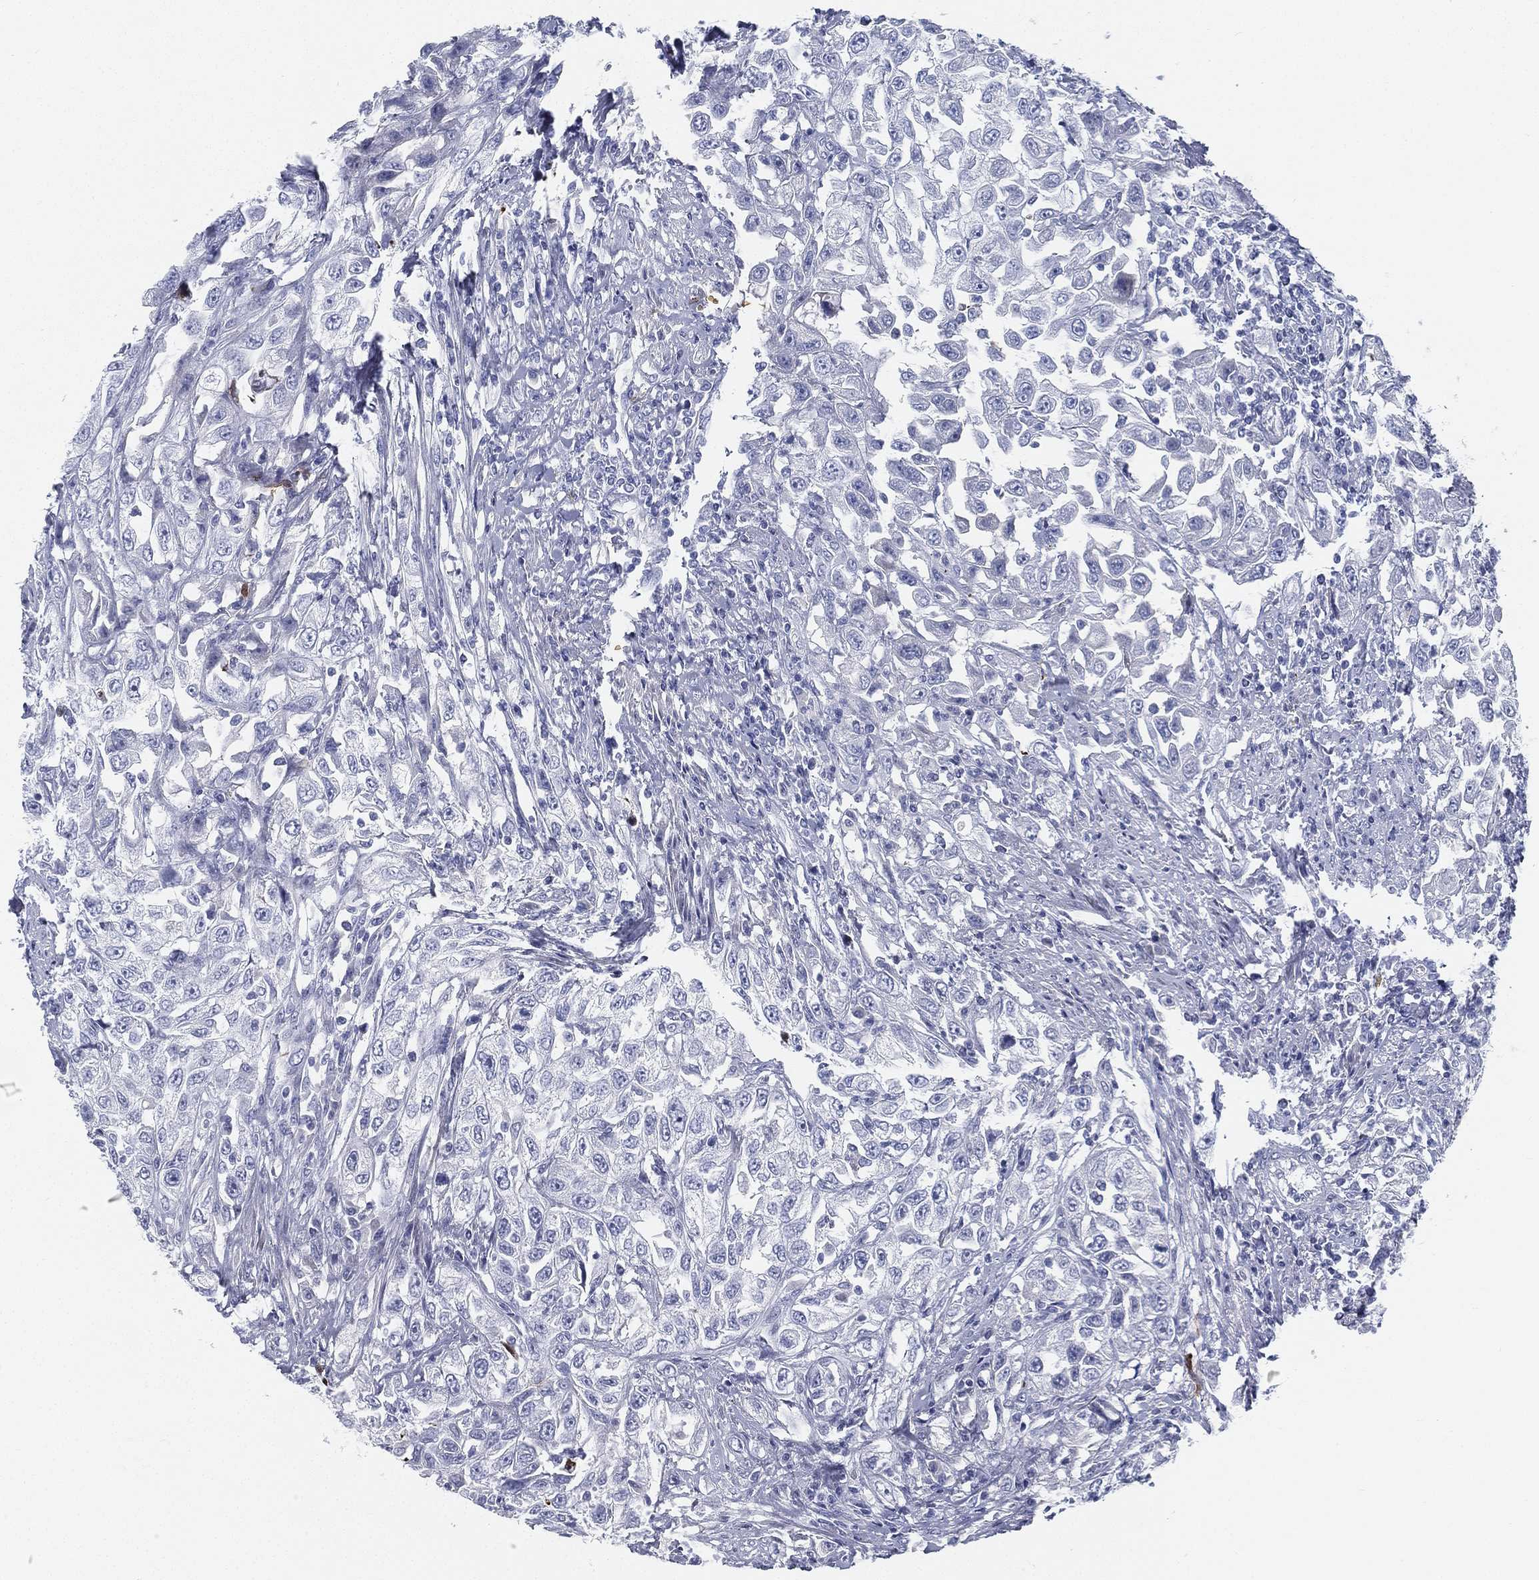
{"staining": {"intensity": "negative", "quantity": "none", "location": "none"}, "tissue": "urothelial cancer", "cell_type": "Tumor cells", "image_type": "cancer", "snomed": [{"axis": "morphology", "description": "Urothelial carcinoma, High grade"}, {"axis": "topography", "description": "Urinary bladder"}], "caption": "IHC histopathology image of neoplastic tissue: urothelial cancer stained with DAB demonstrates no significant protein expression in tumor cells.", "gene": "SPPL2C", "patient": {"sex": "female", "age": 56}}